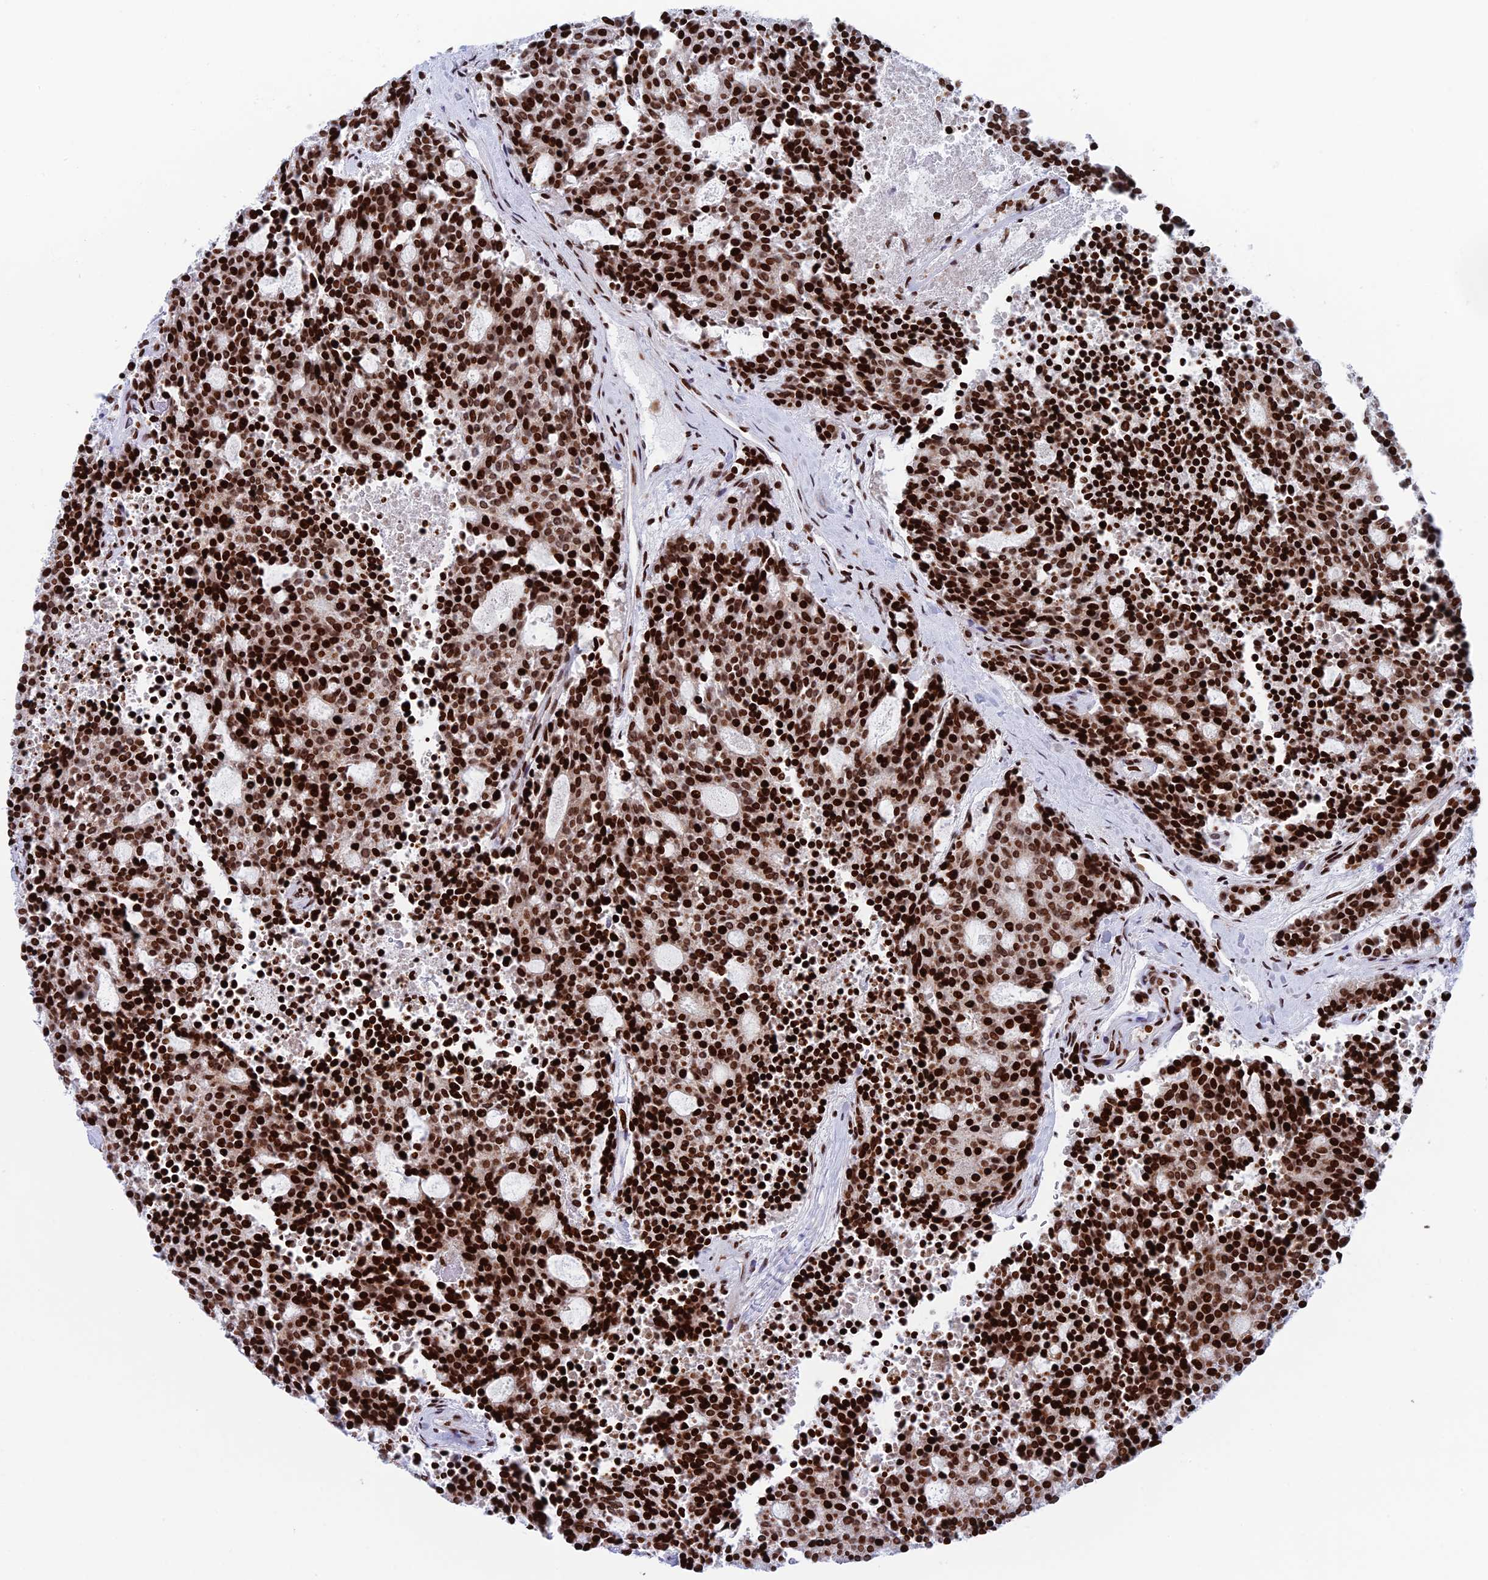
{"staining": {"intensity": "strong", "quantity": ">75%", "location": "nuclear"}, "tissue": "carcinoid", "cell_type": "Tumor cells", "image_type": "cancer", "snomed": [{"axis": "morphology", "description": "Carcinoid, malignant, NOS"}, {"axis": "topography", "description": "Pancreas"}], "caption": "A brown stain labels strong nuclear positivity of a protein in malignant carcinoid tumor cells.", "gene": "RPAP1", "patient": {"sex": "female", "age": 54}}